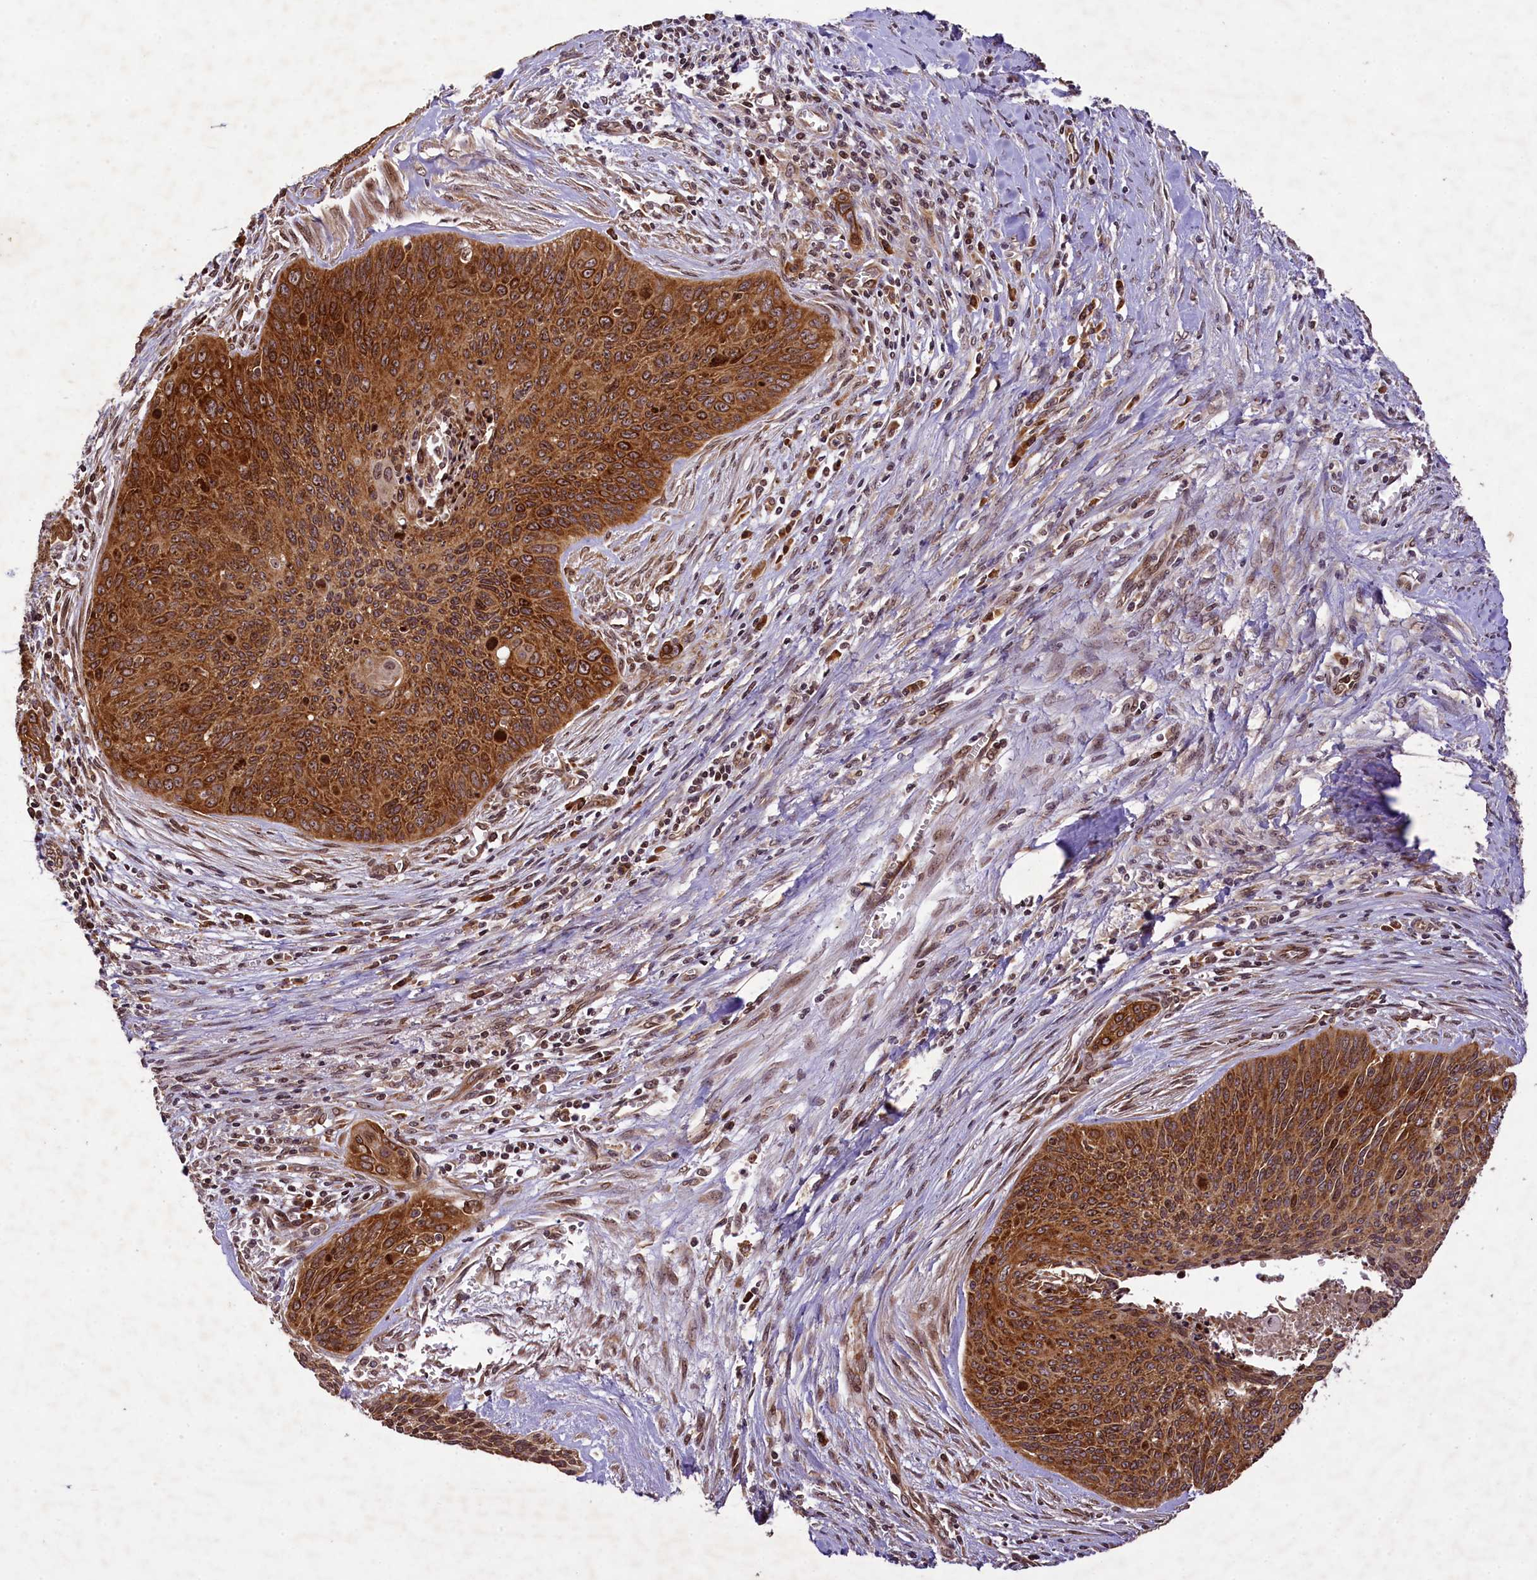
{"staining": {"intensity": "moderate", "quantity": ">75%", "location": "cytoplasmic/membranous"}, "tissue": "cervical cancer", "cell_type": "Tumor cells", "image_type": "cancer", "snomed": [{"axis": "morphology", "description": "Squamous cell carcinoma, NOS"}, {"axis": "topography", "description": "Cervix"}], "caption": "Approximately >75% of tumor cells in human cervical squamous cell carcinoma exhibit moderate cytoplasmic/membranous protein staining as visualized by brown immunohistochemical staining.", "gene": "LARP4", "patient": {"sex": "female", "age": 55}}